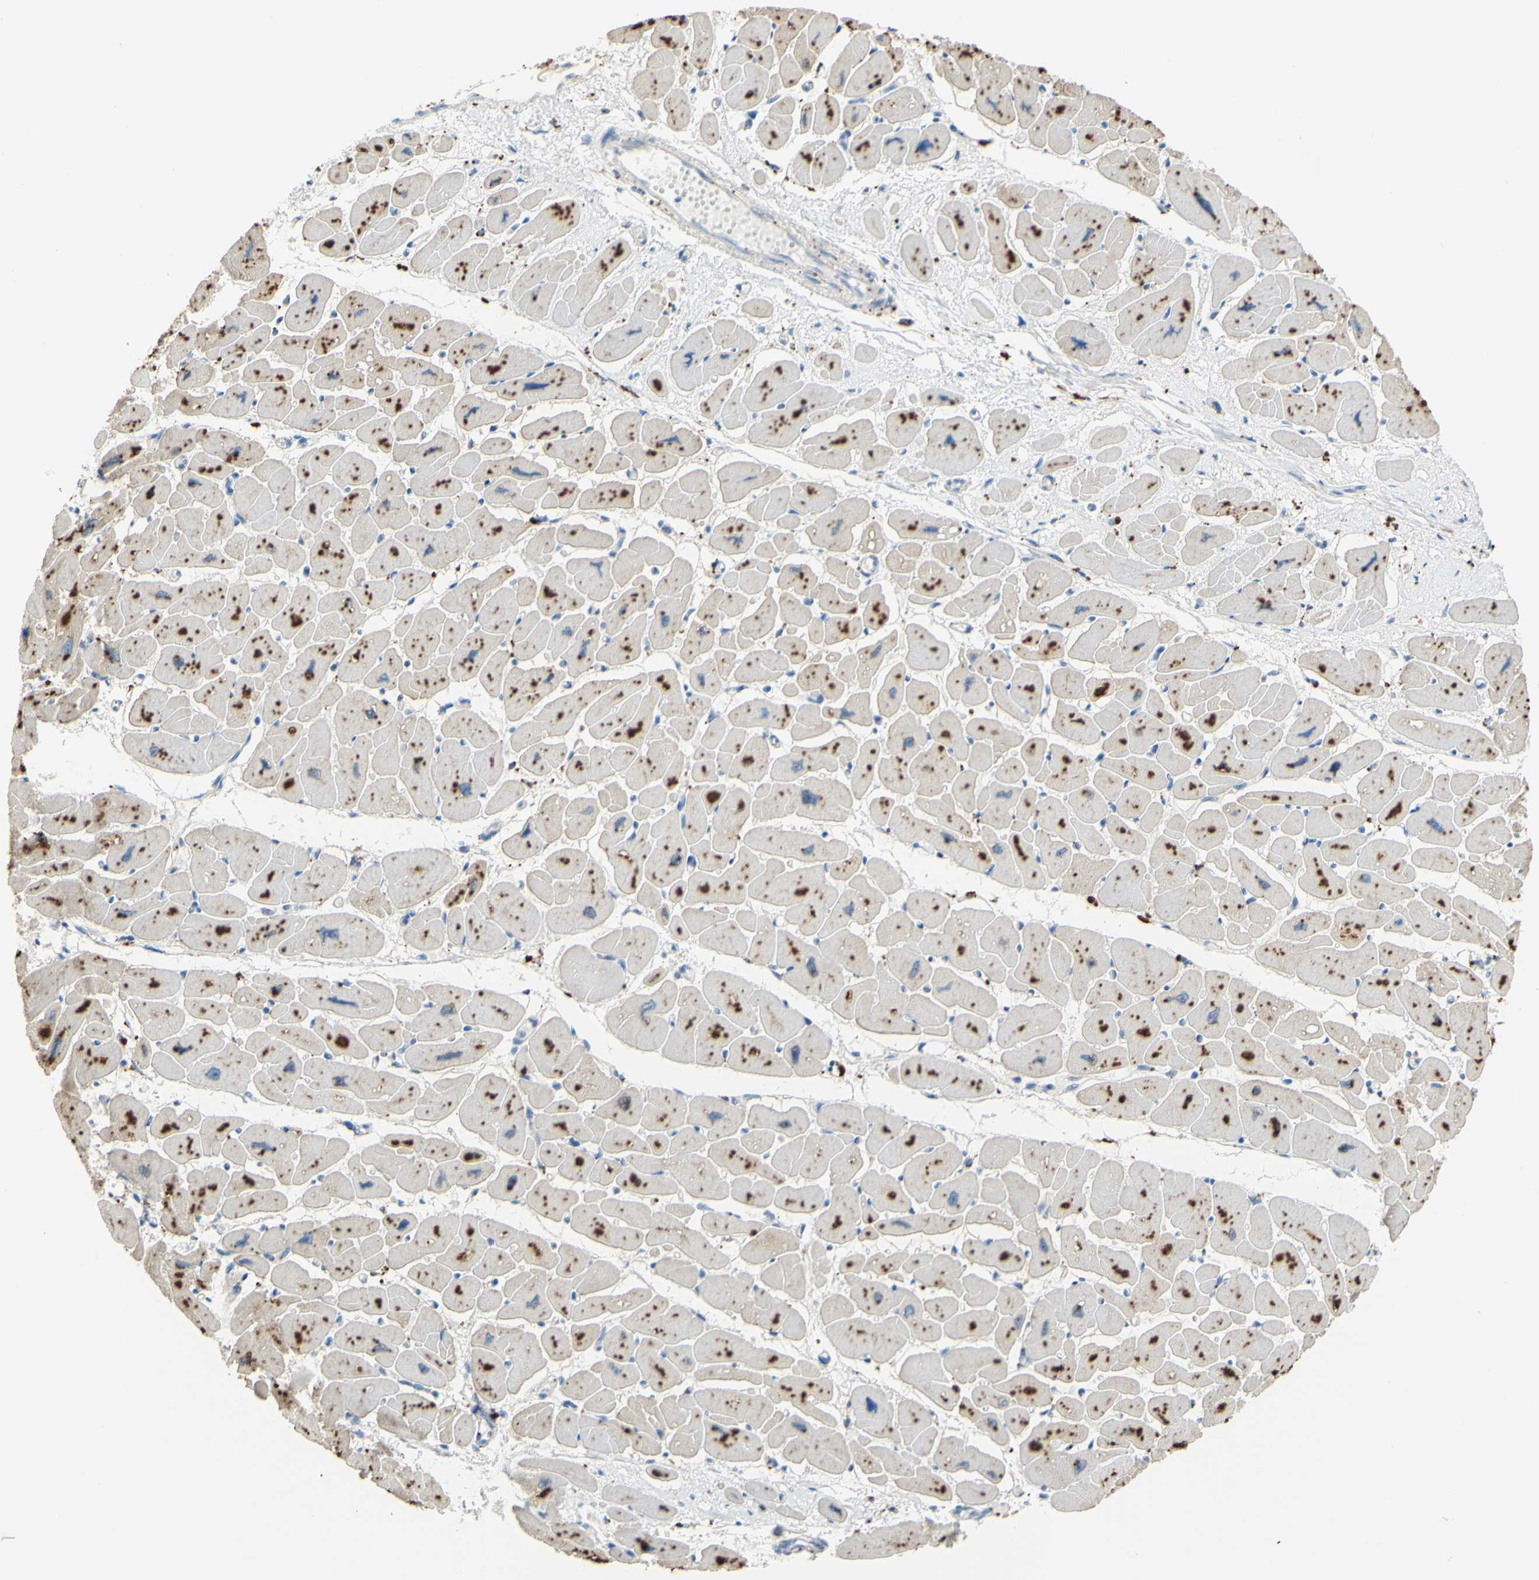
{"staining": {"intensity": "strong", "quantity": ">75%", "location": "cytoplasmic/membranous"}, "tissue": "heart muscle", "cell_type": "Cardiomyocytes", "image_type": "normal", "snomed": [{"axis": "morphology", "description": "Normal tissue, NOS"}, {"axis": "topography", "description": "Heart"}], "caption": "A high amount of strong cytoplasmic/membranous staining is seen in approximately >75% of cardiomyocytes in normal heart muscle. The staining was performed using DAB (3,3'-diaminobenzidine), with brown indicating positive protein expression. Nuclei are stained blue with hematoxylin.", "gene": "CTSD", "patient": {"sex": "female", "age": 54}}